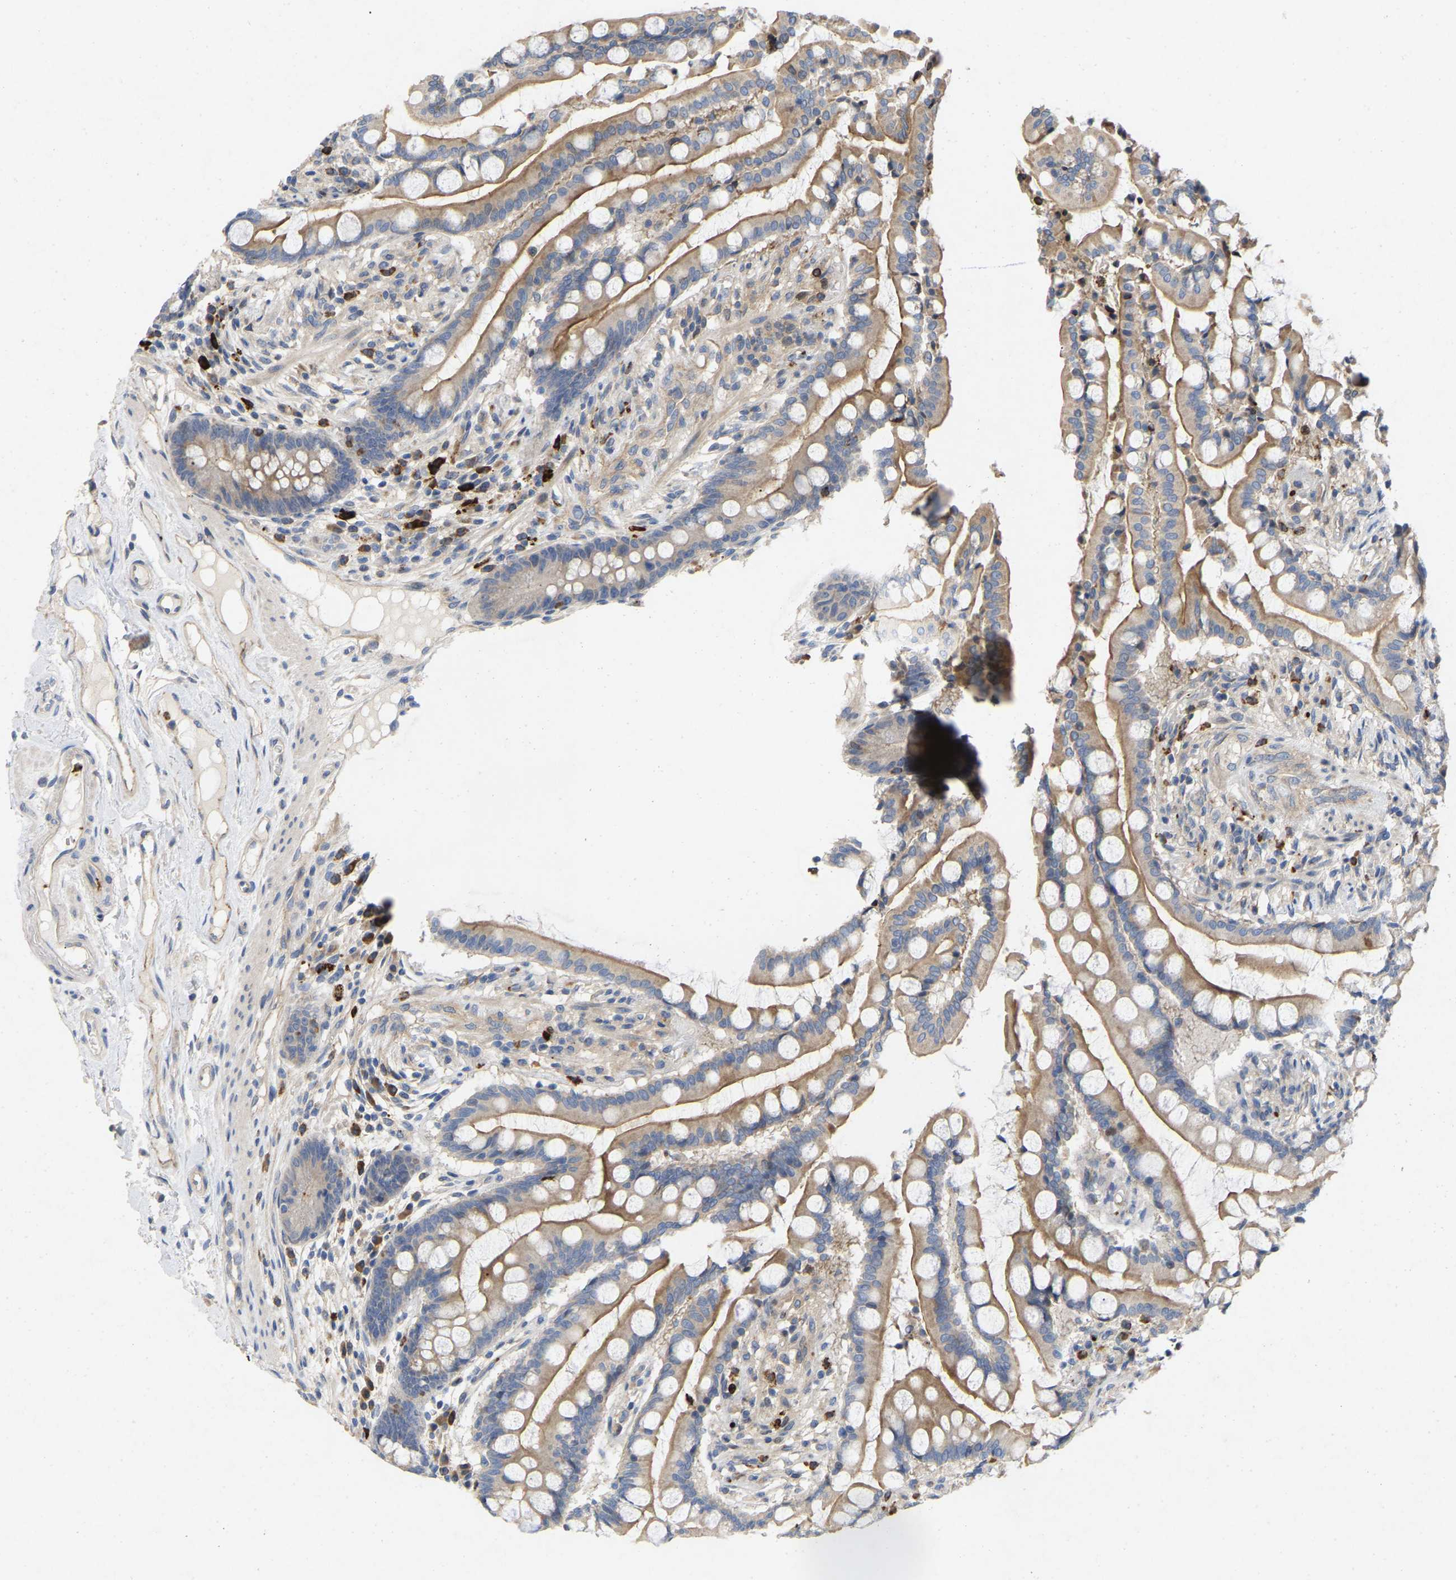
{"staining": {"intensity": "negative", "quantity": "none", "location": "none"}, "tissue": "colon", "cell_type": "Endothelial cells", "image_type": "normal", "snomed": [{"axis": "morphology", "description": "Normal tissue, NOS"}, {"axis": "topography", "description": "Colon"}], "caption": "The immunohistochemistry micrograph has no significant positivity in endothelial cells of colon.", "gene": "RHEB", "patient": {"sex": "male", "age": 73}}